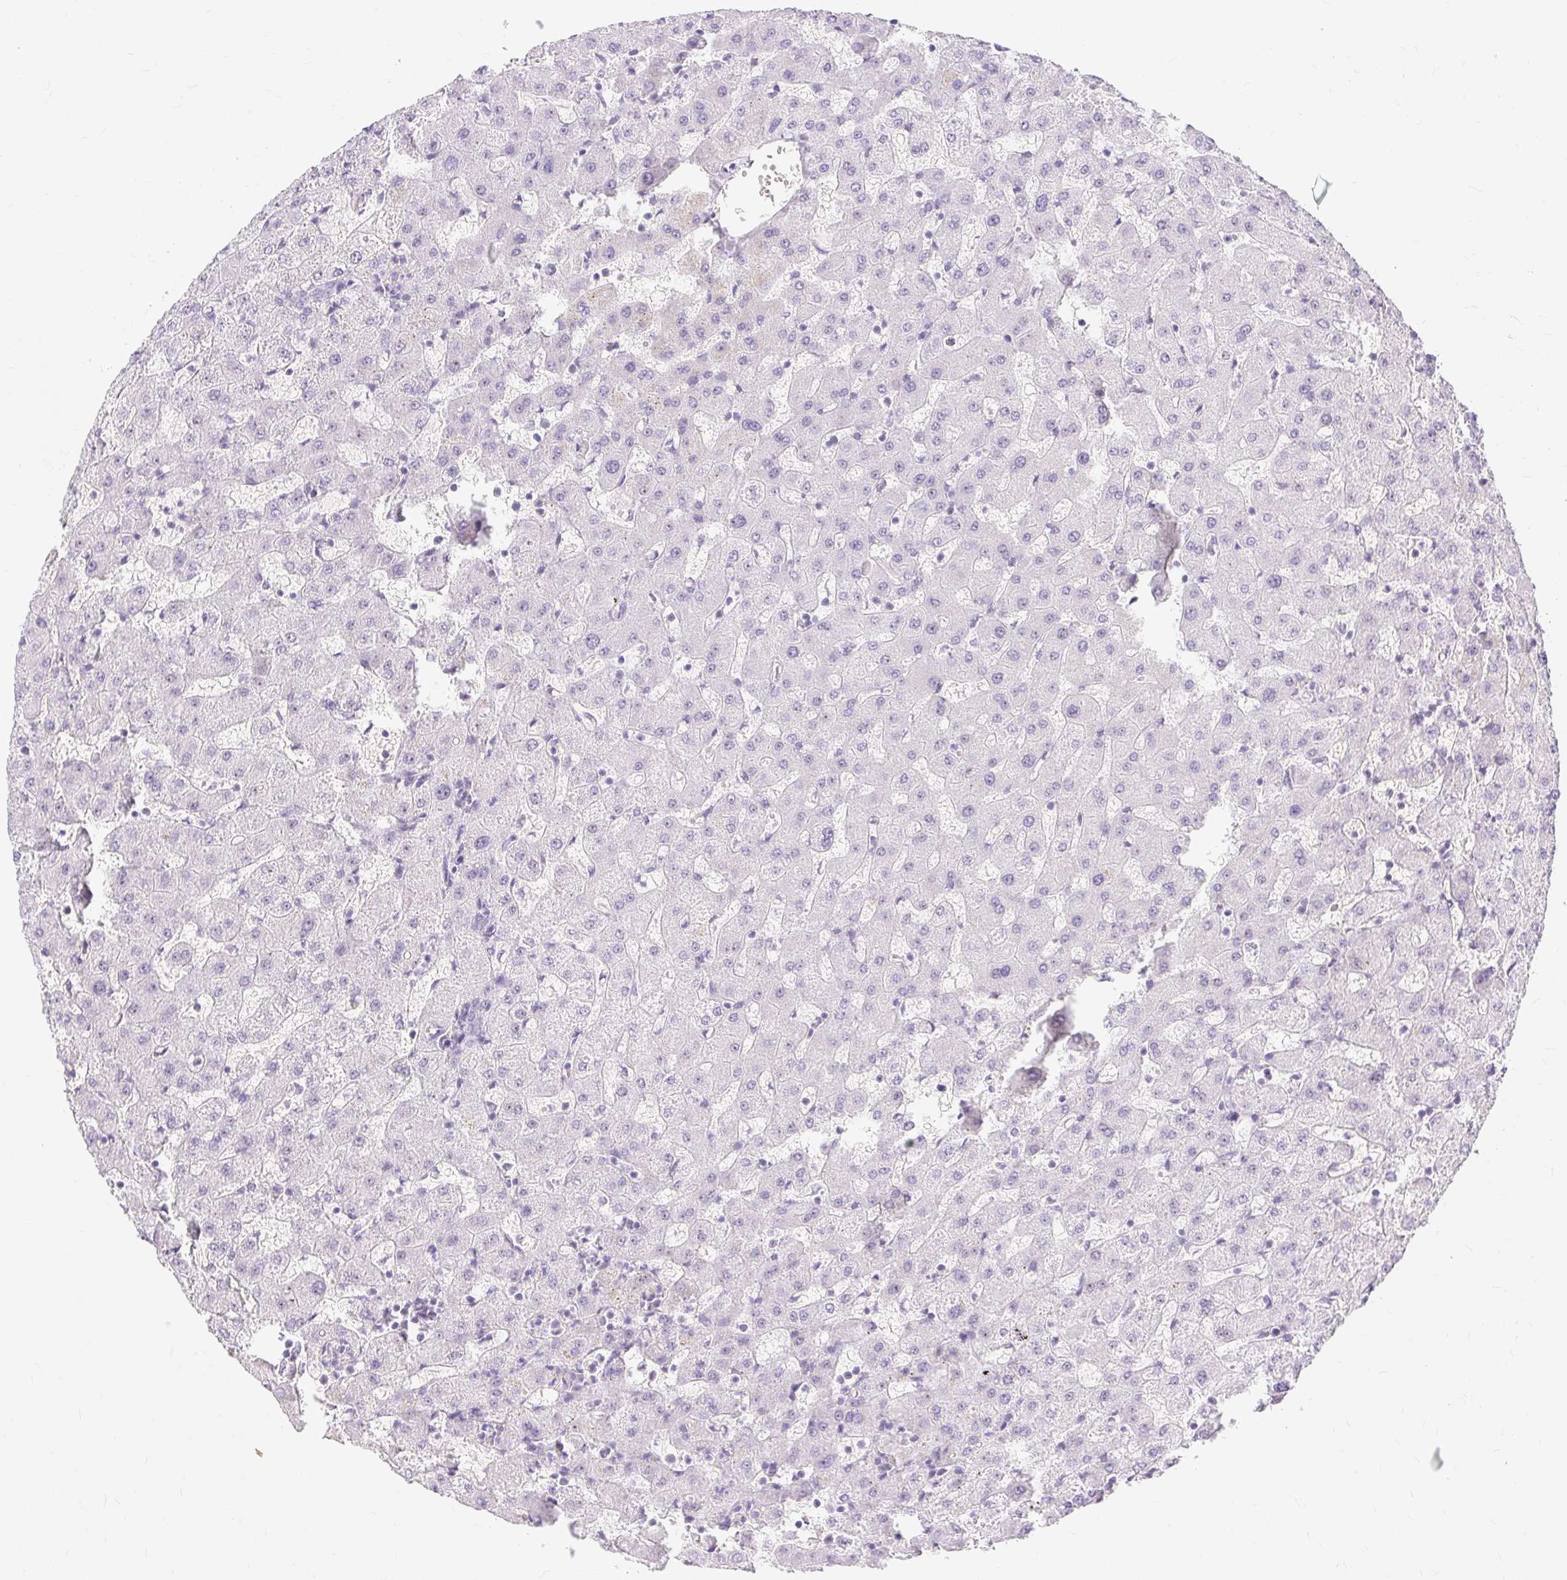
{"staining": {"intensity": "negative", "quantity": "none", "location": "none"}, "tissue": "liver", "cell_type": "Cholangiocytes", "image_type": "normal", "snomed": [{"axis": "morphology", "description": "Normal tissue, NOS"}, {"axis": "topography", "description": "Liver"}], "caption": "Histopathology image shows no significant protein staining in cholangiocytes of normal liver.", "gene": "OBP2A", "patient": {"sex": "female", "age": 63}}